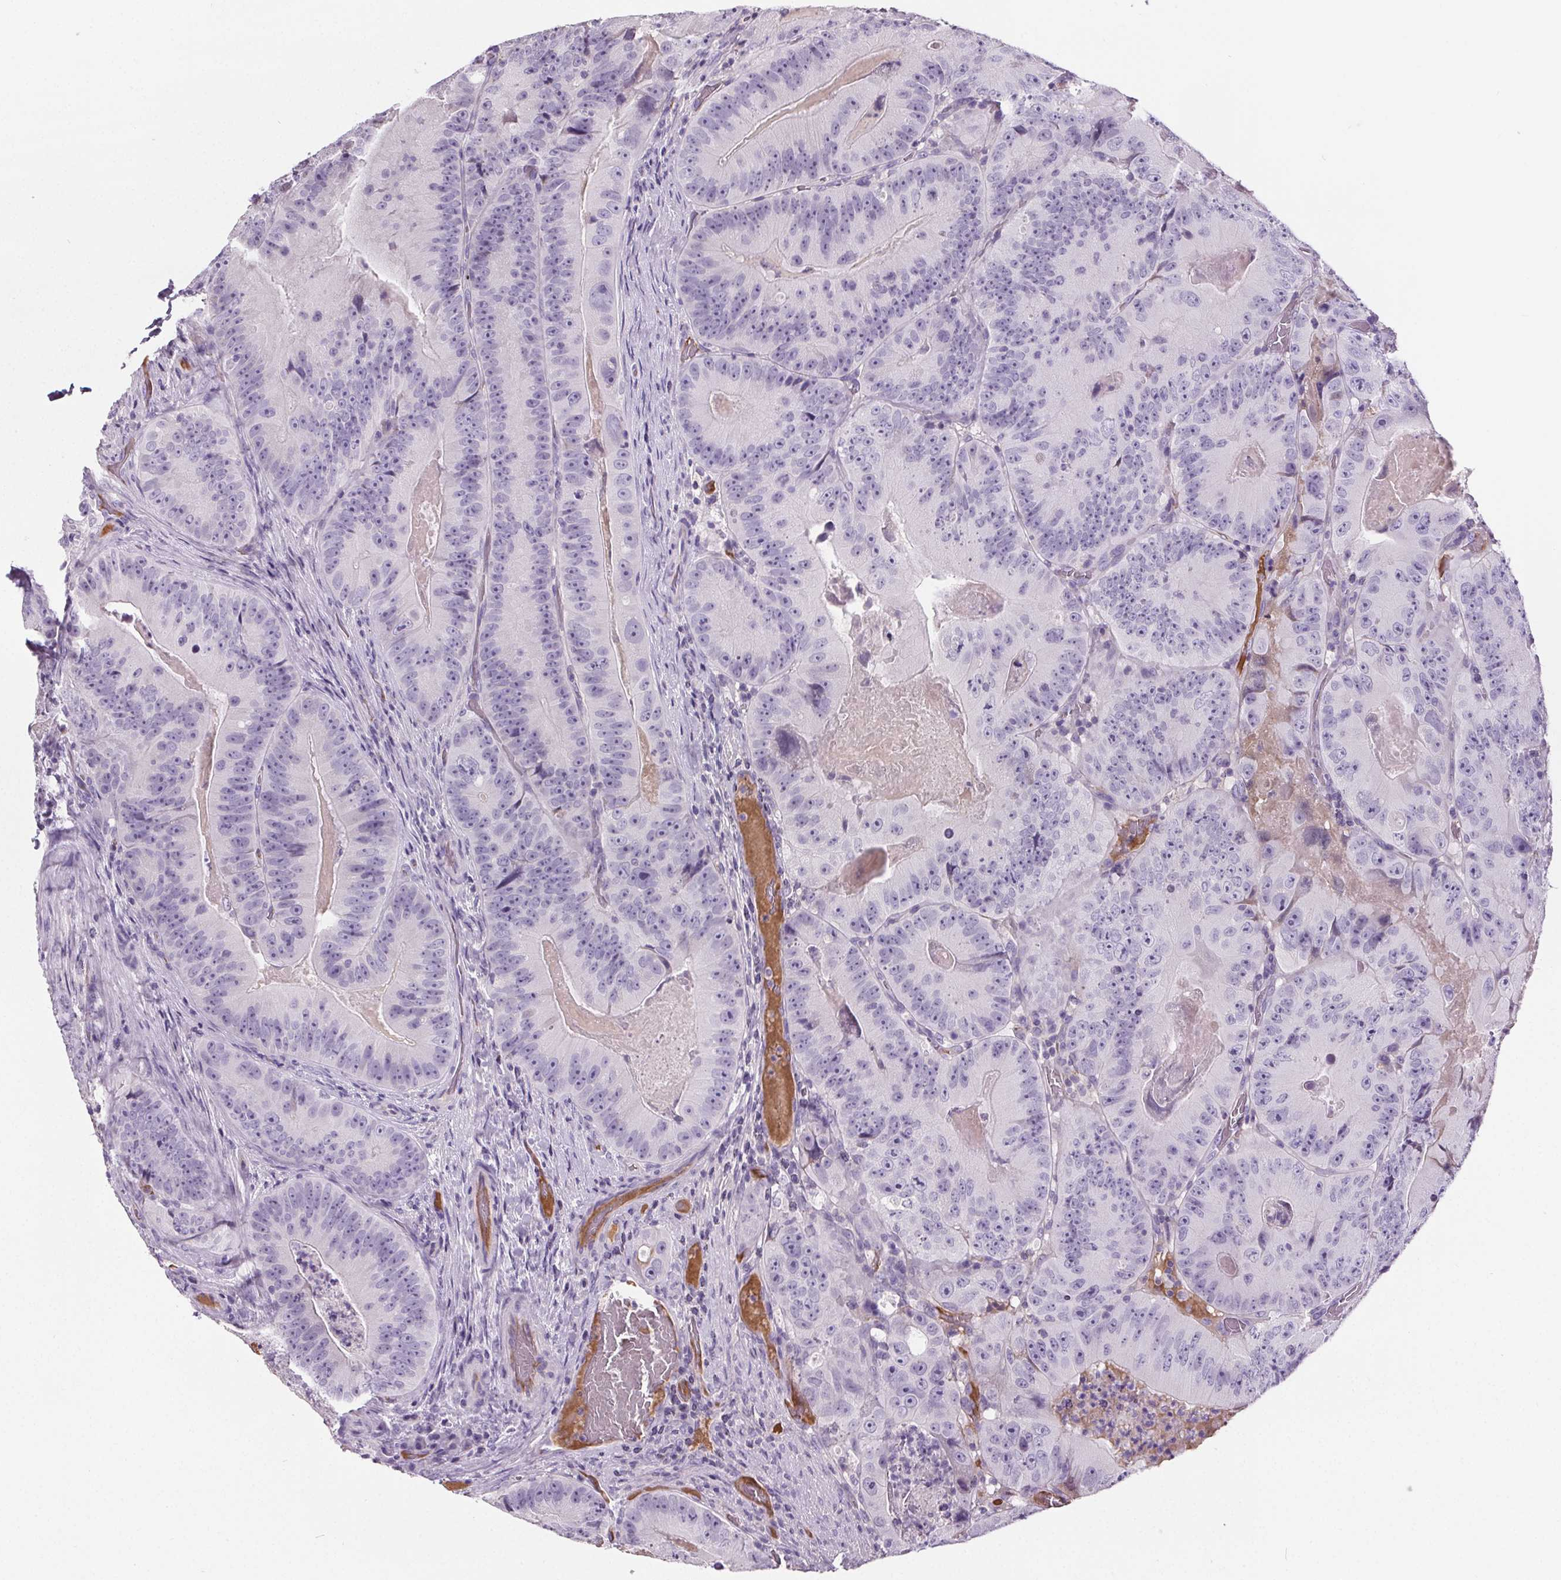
{"staining": {"intensity": "negative", "quantity": "none", "location": "none"}, "tissue": "colorectal cancer", "cell_type": "Tumor cells", "image_type": "cancer", "snomed": [{"axis": "morphology", "description": "Adenocarcinoma, NOS"}, {"axis": "topography", "description": "Colon"}], "caption": "Image shows no significant protein staining in tumor cells of colorectal cancer (adenocarcinoma). (Brightfield microscopy of DAB IHC at high magnification).", "gene": "CD5L", "patient": {"sex": "female", "age": 86}}